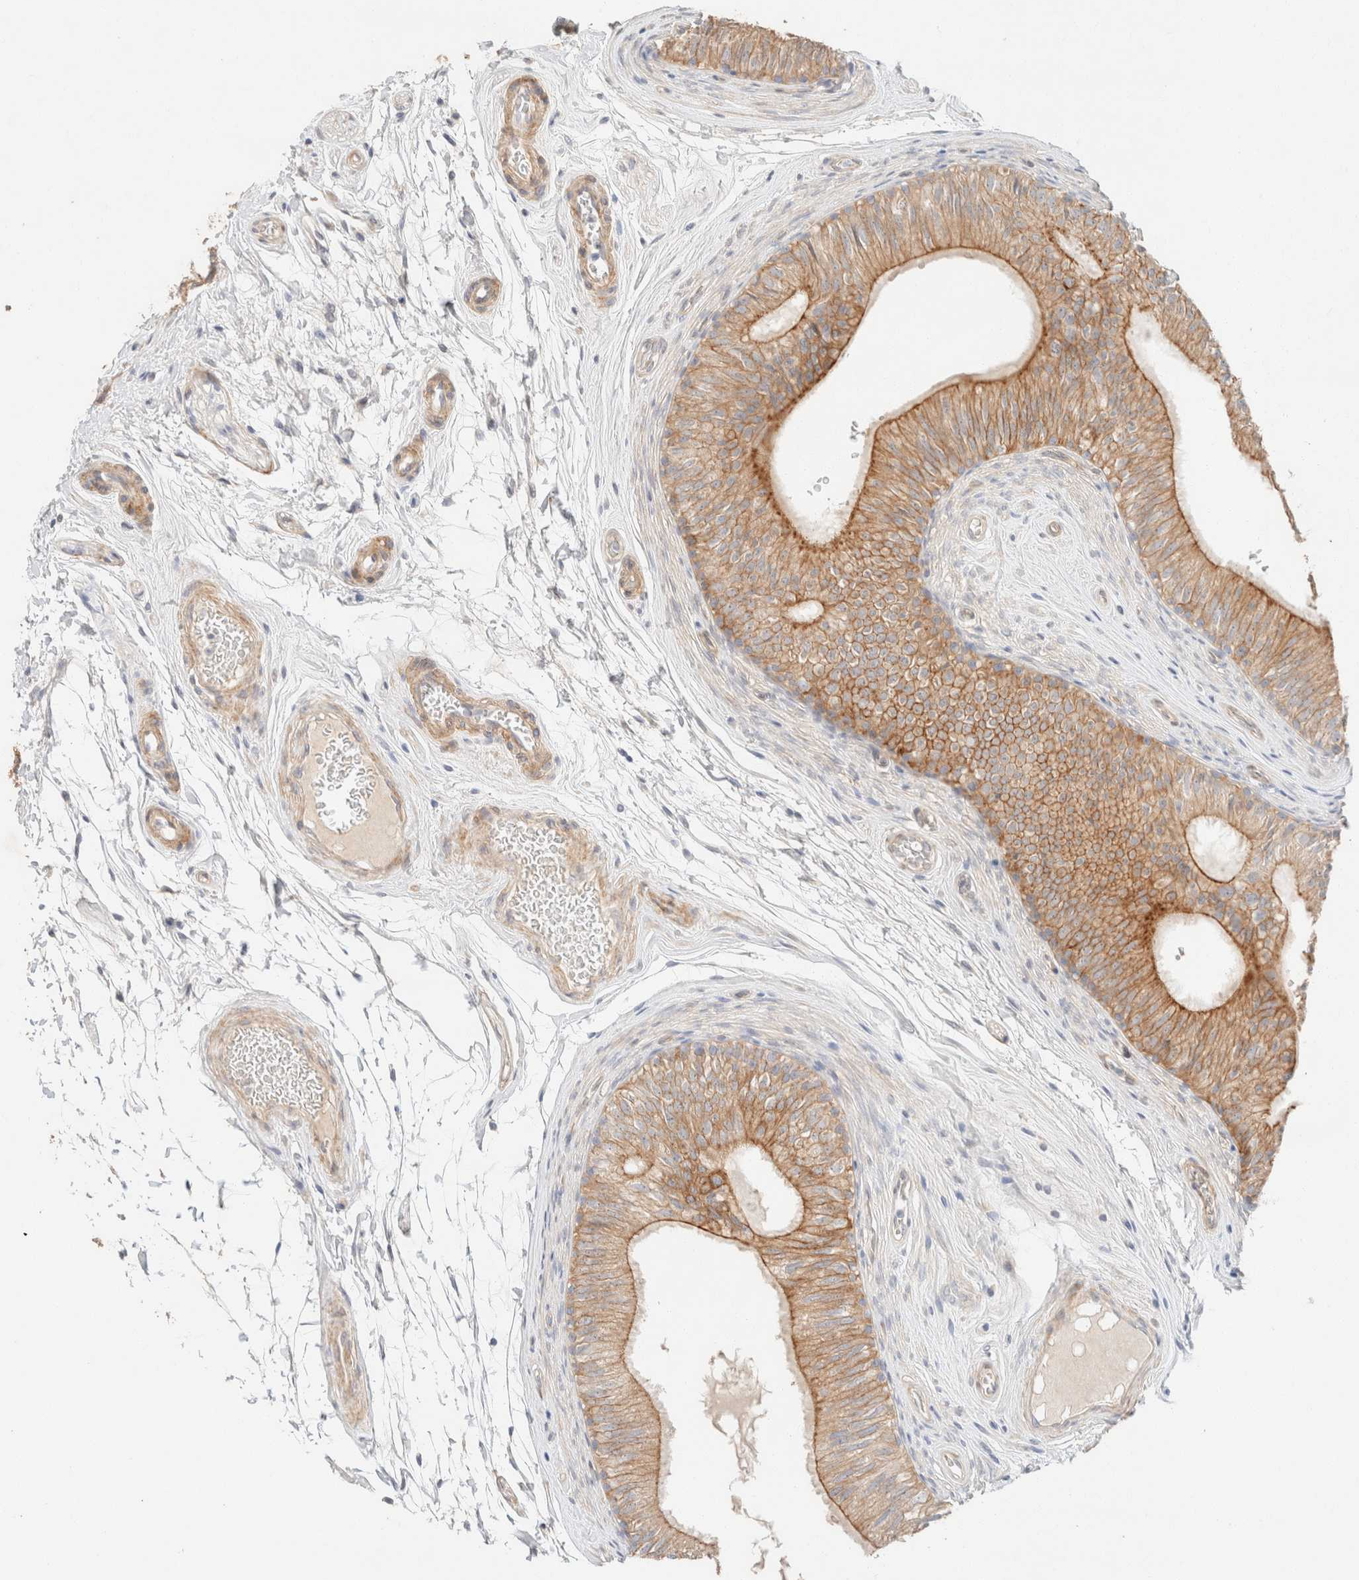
{"staining": {"intensity": "moderate", "quantity": ">75%", "location": "cytoplasmic/membranous"}, "tissue": "epididymis", "cell_type": "Glandular cells", "image_type": "normal", "snomed": [{"axis": "morphology", "description": "Normal tissue, NOS"}, {"axis": "topography", "description": "Epididymis"}], "caption": "Brown immunohistochemical staining in benign human epididymis displays moderate cytoplasmic/membranous positivity in approximately >75% of glandular cells. The staining was performed using DAB, with brown indicating positive protein expression. Nuclei are stained blue with hematoxylin.", "gene": "CSNK1E", "patient": {"sex": "male", "age": 36}}